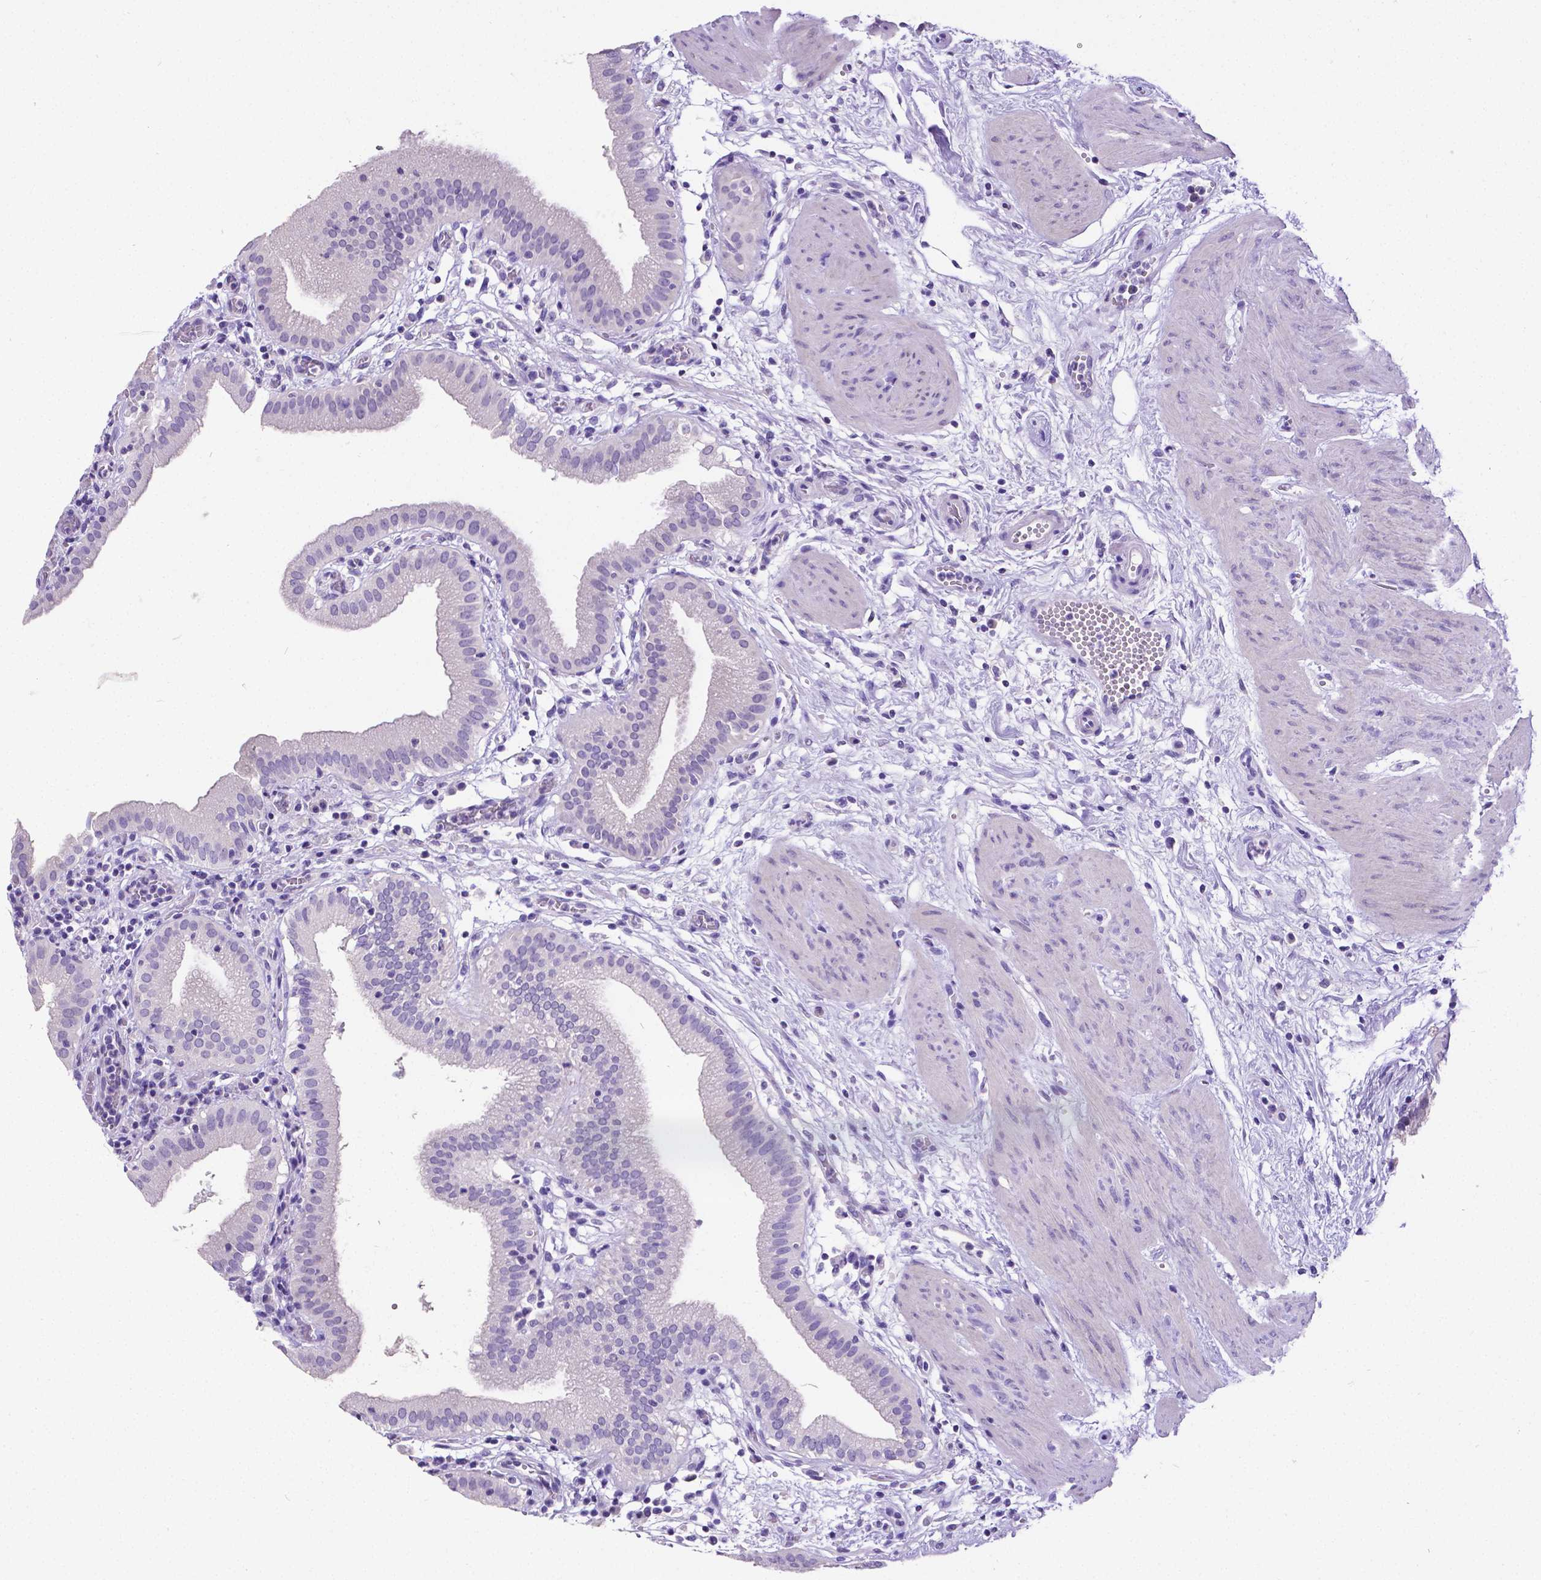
{"staining": {"intensity": "negative", "quantity": "none", "location": "none"}, "tissue": "gallbladder", "cell_type": "Glandular cells", "image_type": "normal", "snomed": [{"axis": "morphology", "description": "Normal tissue, NOS"}, {"axis": "topography", "description": "Gallbladder"}], "caption": "Glandular cells are negative for protein expression in unremarkable human gallbladder. (Brightfield microscopy of DAB immunohistochemistry (IHC) at high magnification).", "gene": "SATB2", "patient": {"sex": "female", "age": 65}}